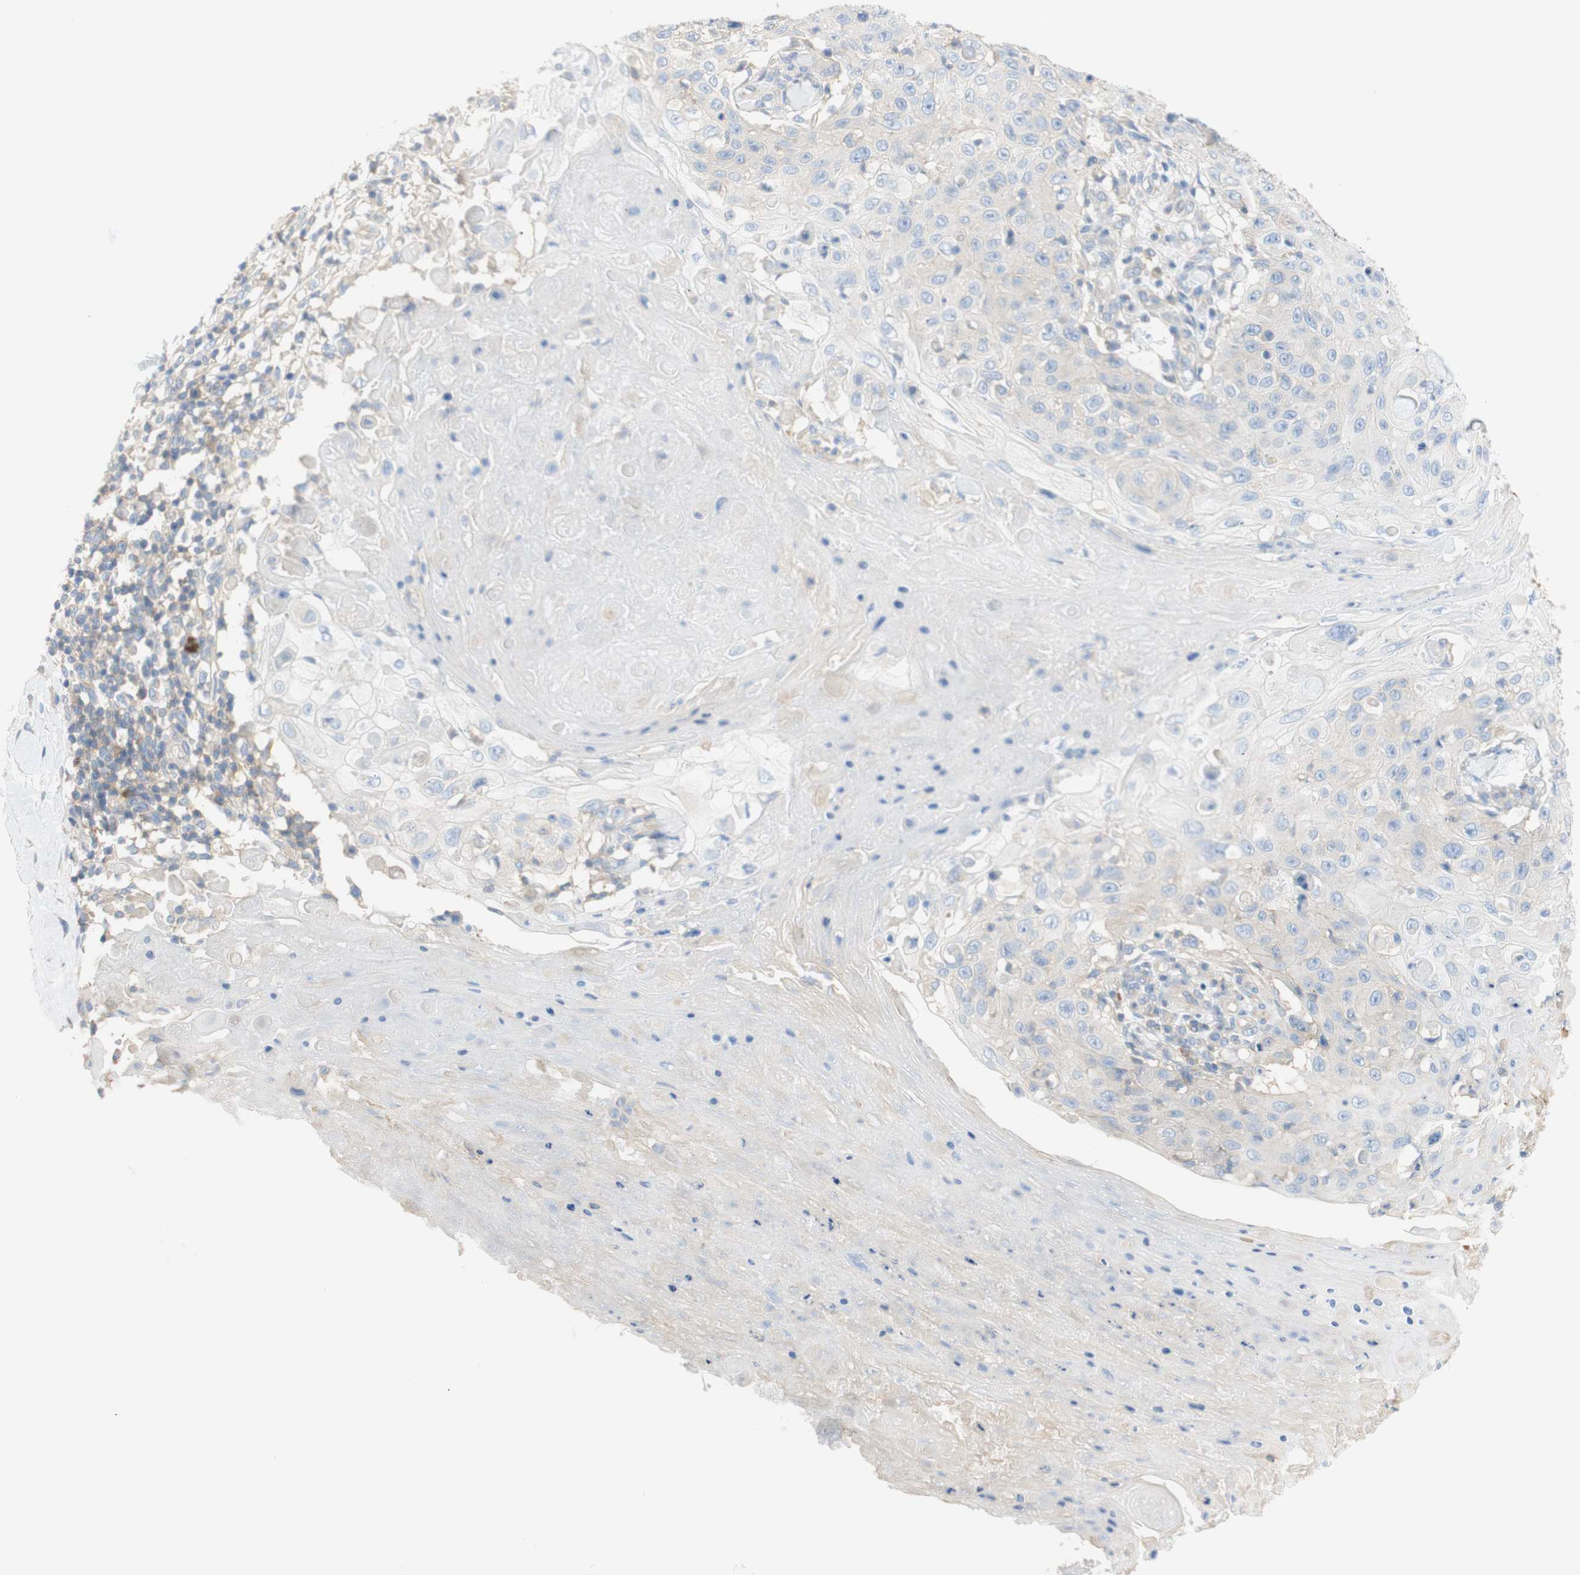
{"staining": {"intensity": "negative", "quantity": "none", "location": "none"}, "tissue": "skin cancer", "cell_type": "Tumor cells", "image_type": "cancer", "snomed": [{"axis": "morphology", "description": "Squamous cell carcinoma, NOS"}, {"axis": "topography", "description": "Skin"}], "caption": "An image of skin cancer stained for a protein exhibits no brown staining in tumor cells. (DAB immunohistochemistry with hematoxylin counter stain).", "gene": "ATP2B1", "patient": {"sex": "male", "age": 86}}